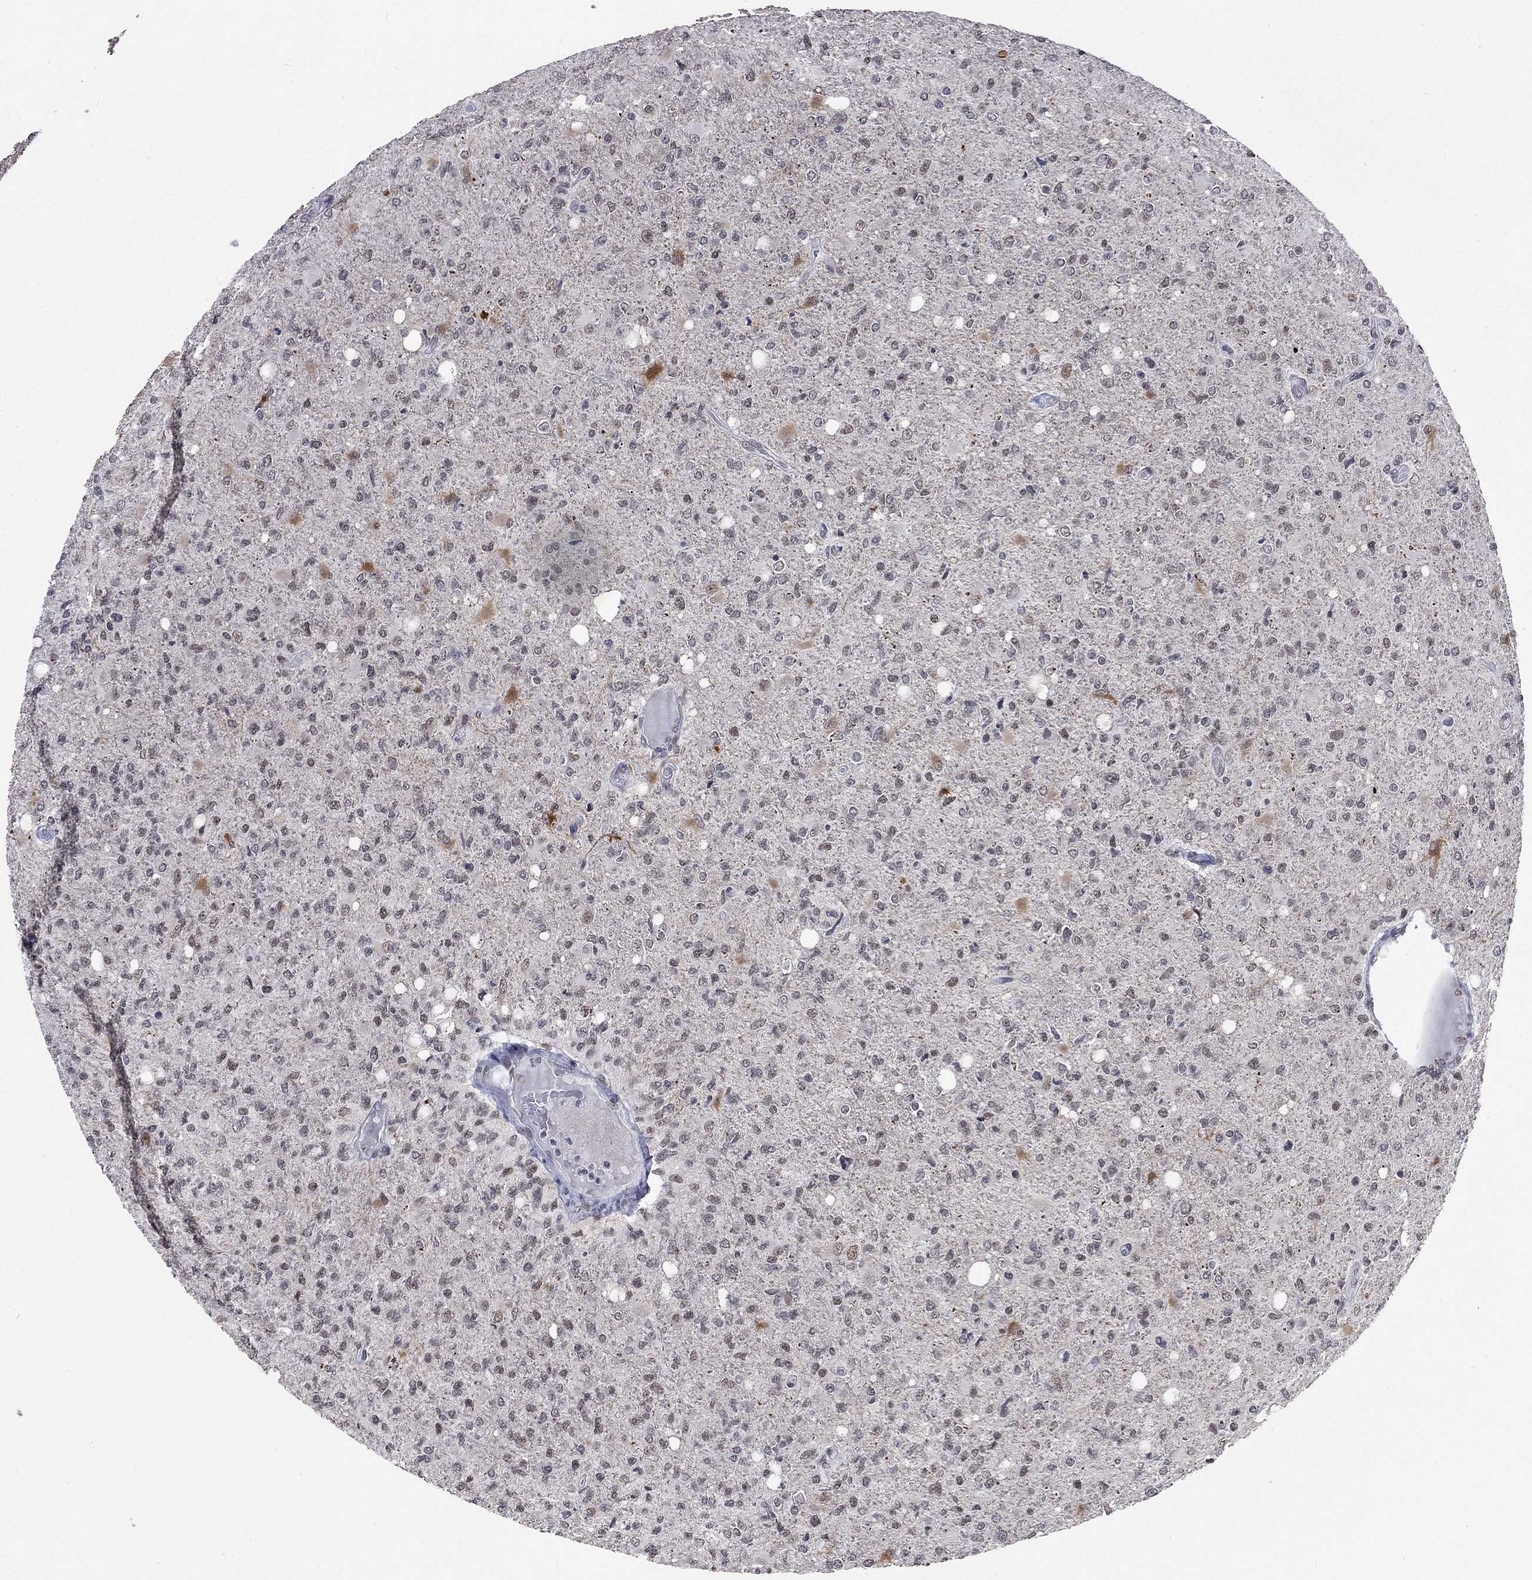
{"staining": {"intensity": "negative", "quantity": "none", "location": "none"}, "tissue": "glioma", "cell_type": "Tumor cells", "image_type": "cancer", "snomed": [{"axis": "morphology", "description": "Glioma, malignant, High grade"}, {"axis": "topography", "description": "Cerebral cortex"}], "caption": "Tumor cells are negative for protein expression in human malignant glioma (high-grade).", "gene": "HCFC1", "patient": {"sex": "male", "age": 70}}